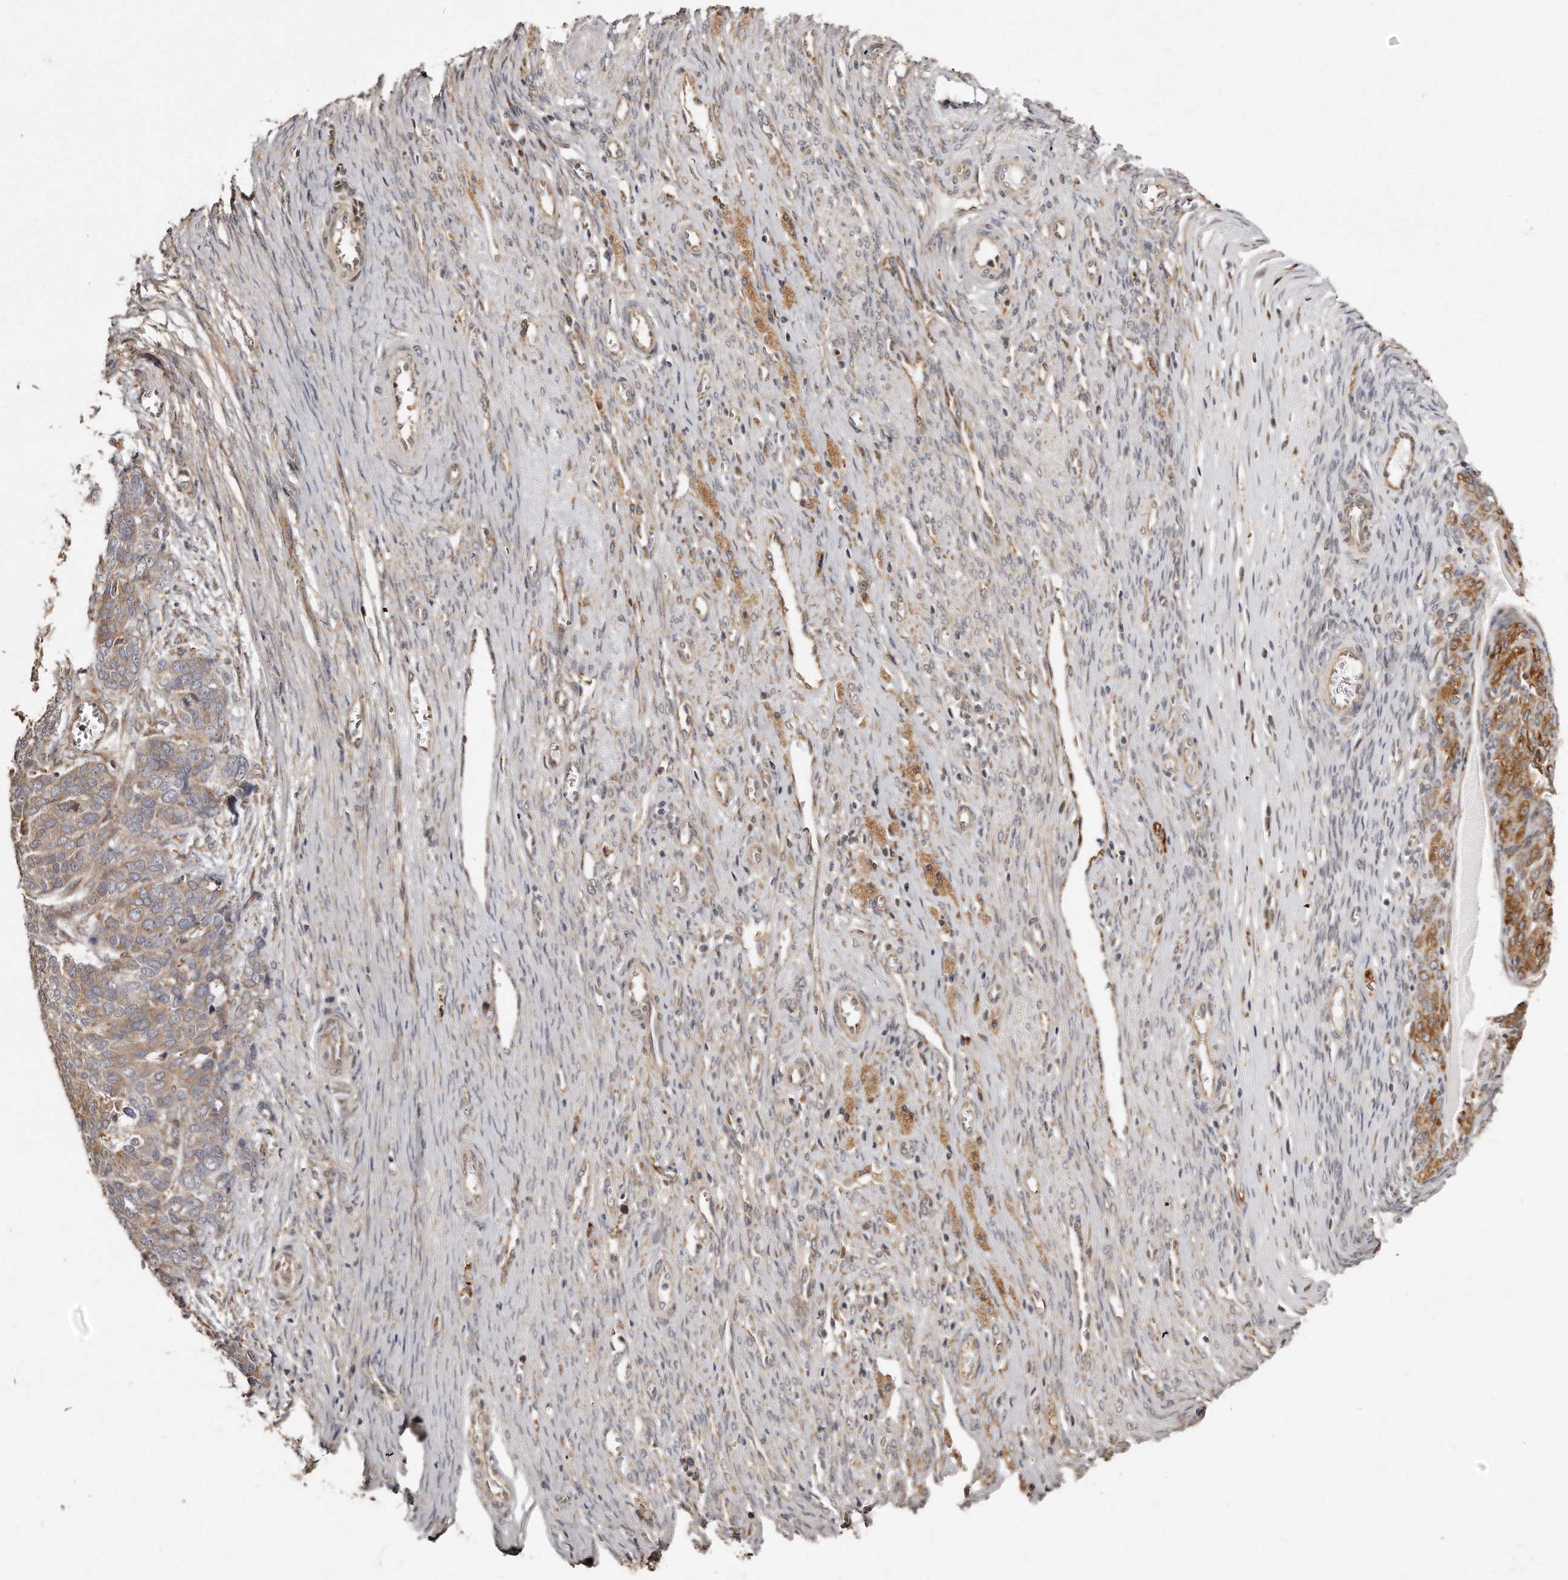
{"staining": {"intensity": "moderate", "quantity": ">75%", "location": "cytoplasmic/membranous"}, "tissue": "ovarian cancer", "cell_type": "Tumor cells", "image_type": "cancer", "snomed": [{"axis": "morphology", "description": "Cystadenocarcinoma, serous, NOS"}, {"axis": "topography", "description": "Ovary"}], "caption": "Human ovarian cancer stained with a brown dye displays moderate cytoplasmic/membranous positive expression in approximately >75% of tumor cells.", "gene": "TRAPPC14", "patient": {"sex": "female", "age": 44}}